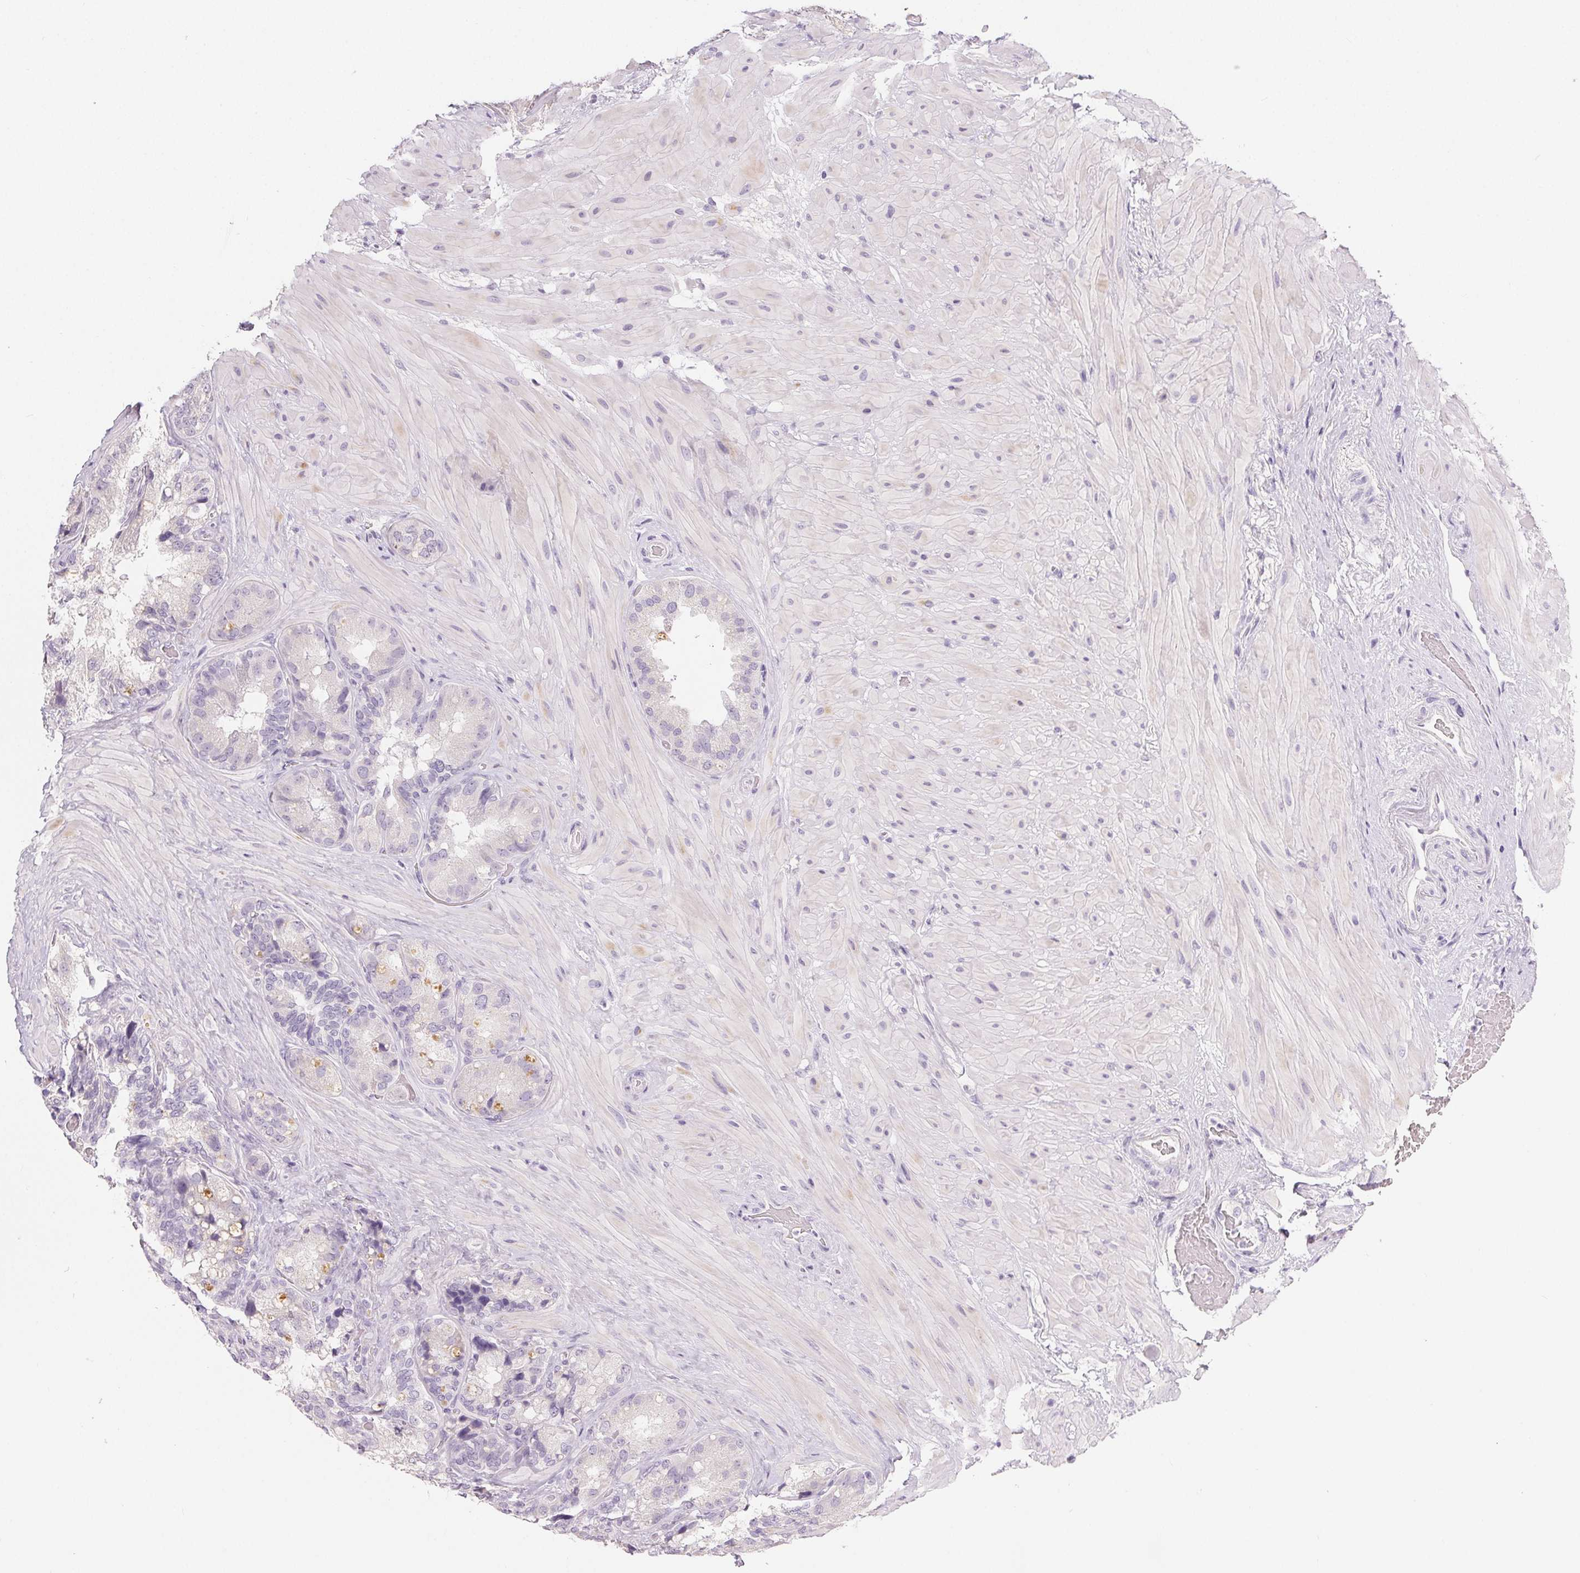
{"staining": {"intensity": "negative", "quantity": "none", "location": "none"}, "tissue": "seminal vesicle", "cell_type": "Glandular cells", "image_type": "normal", "snomed": [{"axis": "morphology", "description": "Normal tissue, NOS"}, {"axis": "topography", "description": "Seminal veicle"}], "caption": "A photomicrograph of human seminal vesicle is negative for staining in glandular cells. (Brightfield microscopy of DAB (3,3'-diaminobenzidine) immunohistochemistry (IHC) at high magnification).", "gene": "MIOX", "patient": {"sex": "male", "age": 60}}